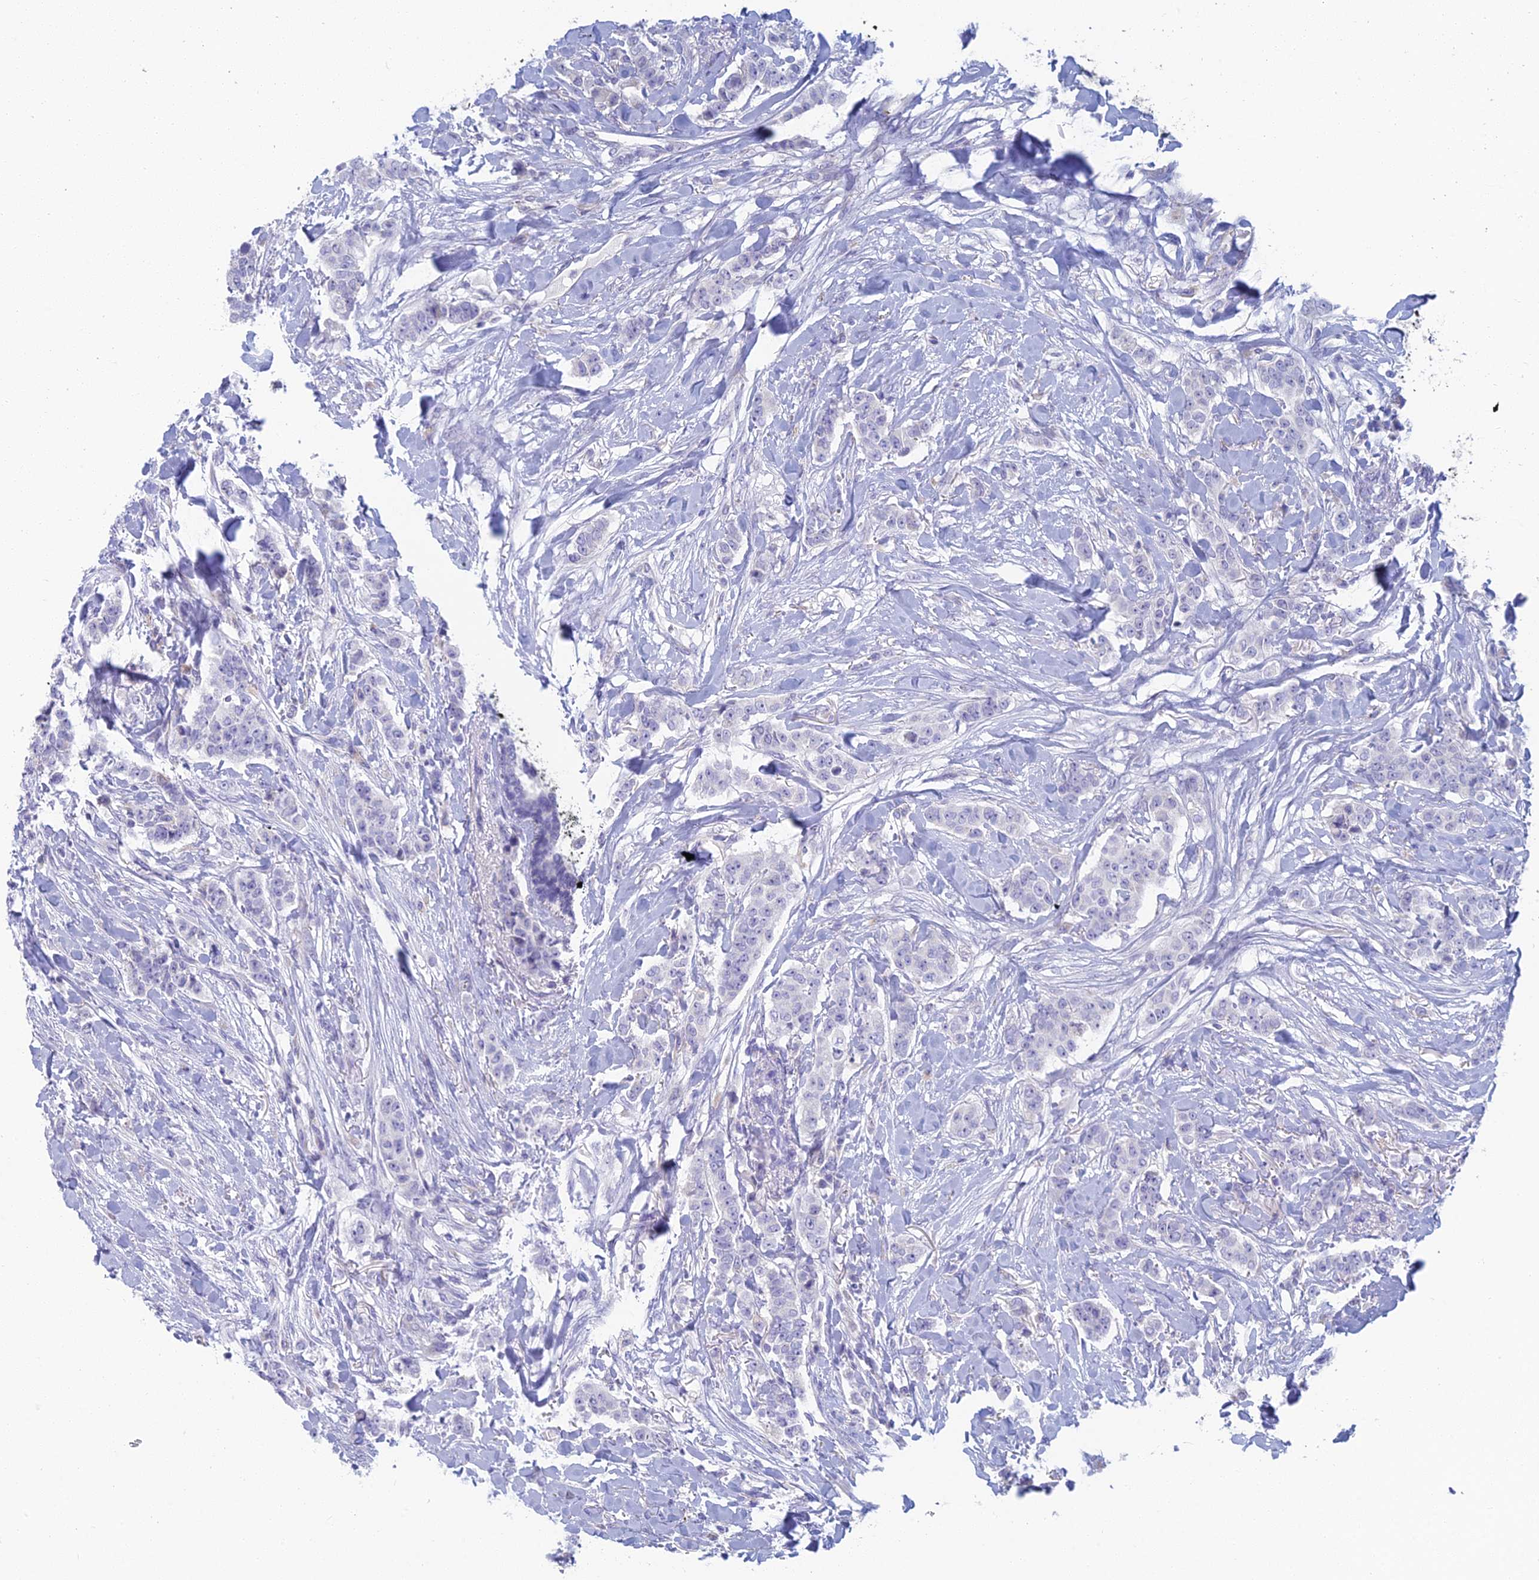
{"staining": {"intensity": "negative", "quantity": "none", "location": "none"}, "tissue": "breast cancer", "cell_type": "Tumor cells", "image_type": "cancer", "snomed": [{"axis": "morphology", "description": "Duct carcinoma"}, {"axis": "topography", "description": "Breast"}], "caption": "DAB (3,3'-diaminobenzidine) immunohistochemical staining of human breast cancer displays no significant positivity in tumor cells.", "gene": "FERD3L", "patient": {"sex": "female", "age": 40}}